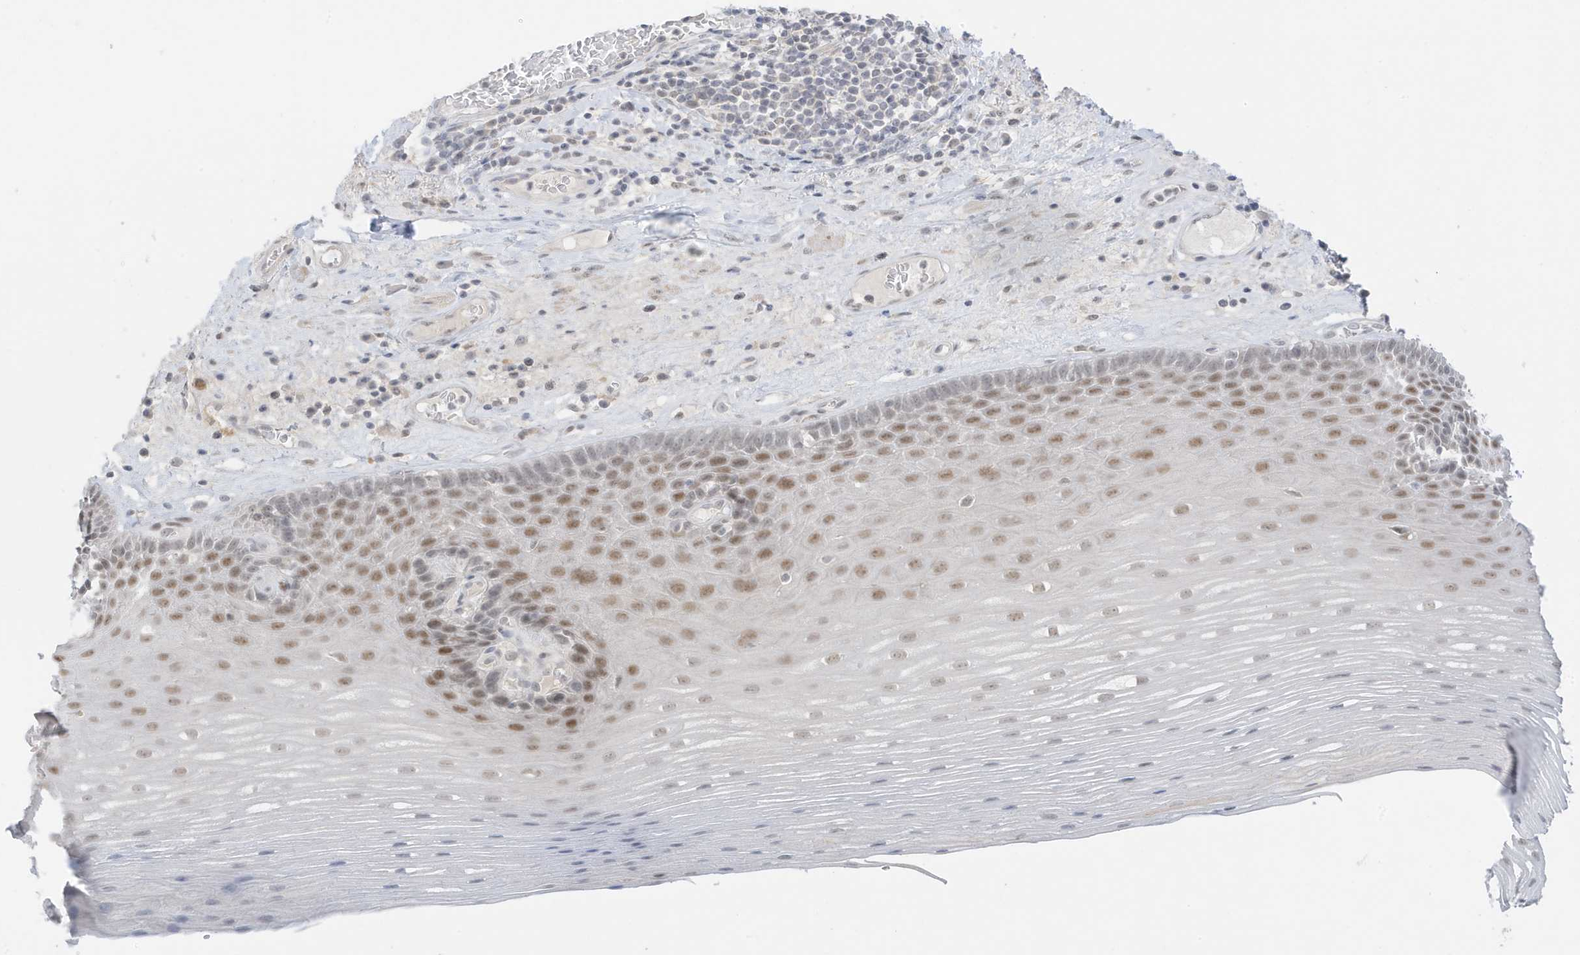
{"staining": {"intensity": "moderate", "quantity": "25%-75%", "location": "nuclear"}, "tissue": "esophagus", "cell_type": "Squamous epithelial cells", "image_type": "normal", "snomed": [{"axis": "morphology", "description": "Normal tissue, NOS"}, {"axis": "topography", "description": "Esophagus"}], "caption": "Brown immunohistochemical staining in normal human esophagus shows moderate nuclear staining in approximately 25%-75% of squamous epithelial cells.", "gene": "MSL3", "patient": {"sex": "male", "age": 62}}